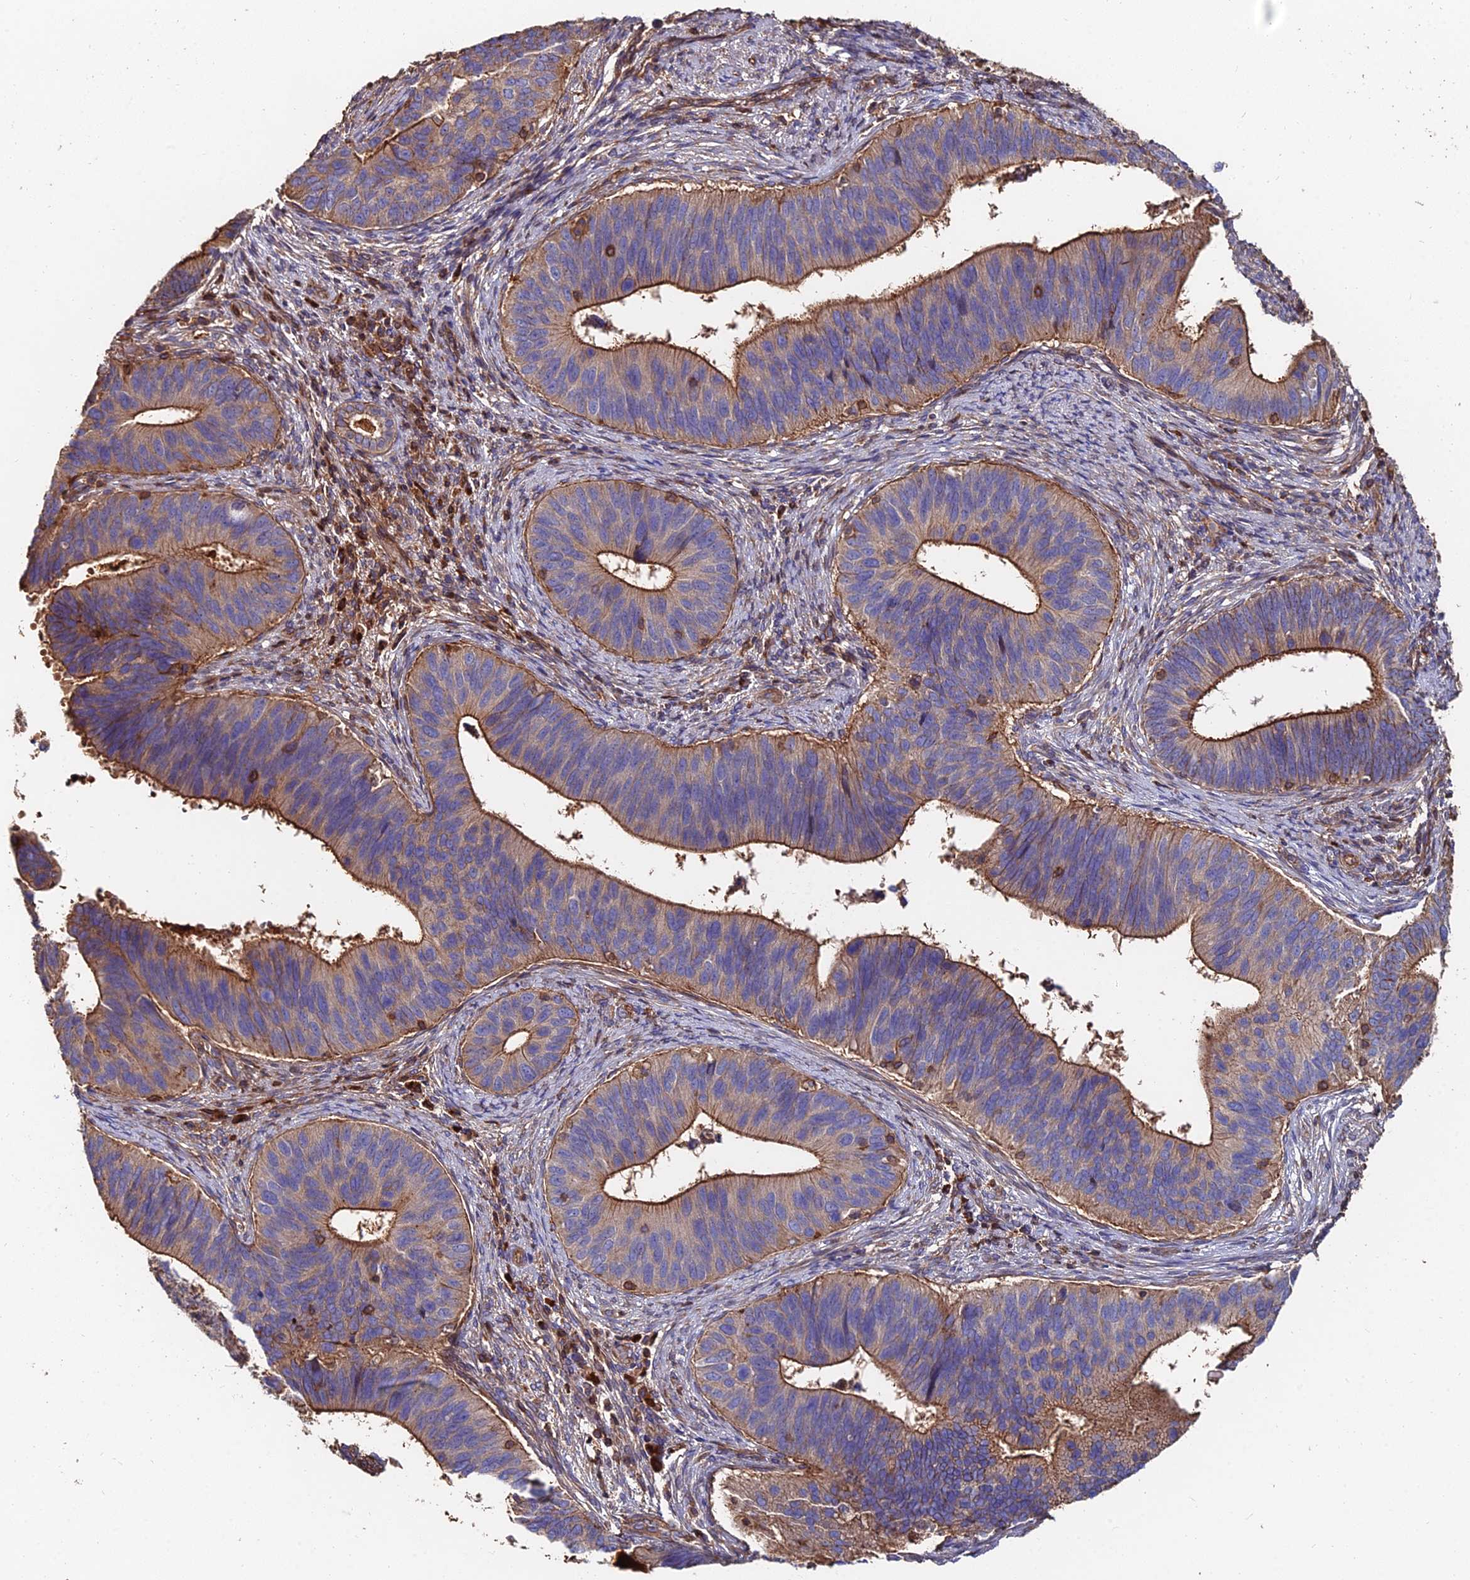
{"staining": {"intensity": "strong", "quantity": "25%-75%", "location": "cytoplasmic/membranous"}, "tissue": "cervical cancer", "cell_type": "Tumor cells", "image_type": "cancer", "snomed": [{"axis": "morphology", "description": "Adenocarcinoma, NOS"}, {"axis": "topography", "description": "Cervix"}], "caption": "High-power microscopy captured an immunohistochemistry histopathology image of cervical cancer (adenocarcinoma), revealing strong cytoplasmic/membranous positivity in approximately 25%-75% of tumor cells. (Brightfield microscopy of DAB IHC at high magnification).", "gene": "EXT1", "patient": {"sex": "female", "age": 42}}